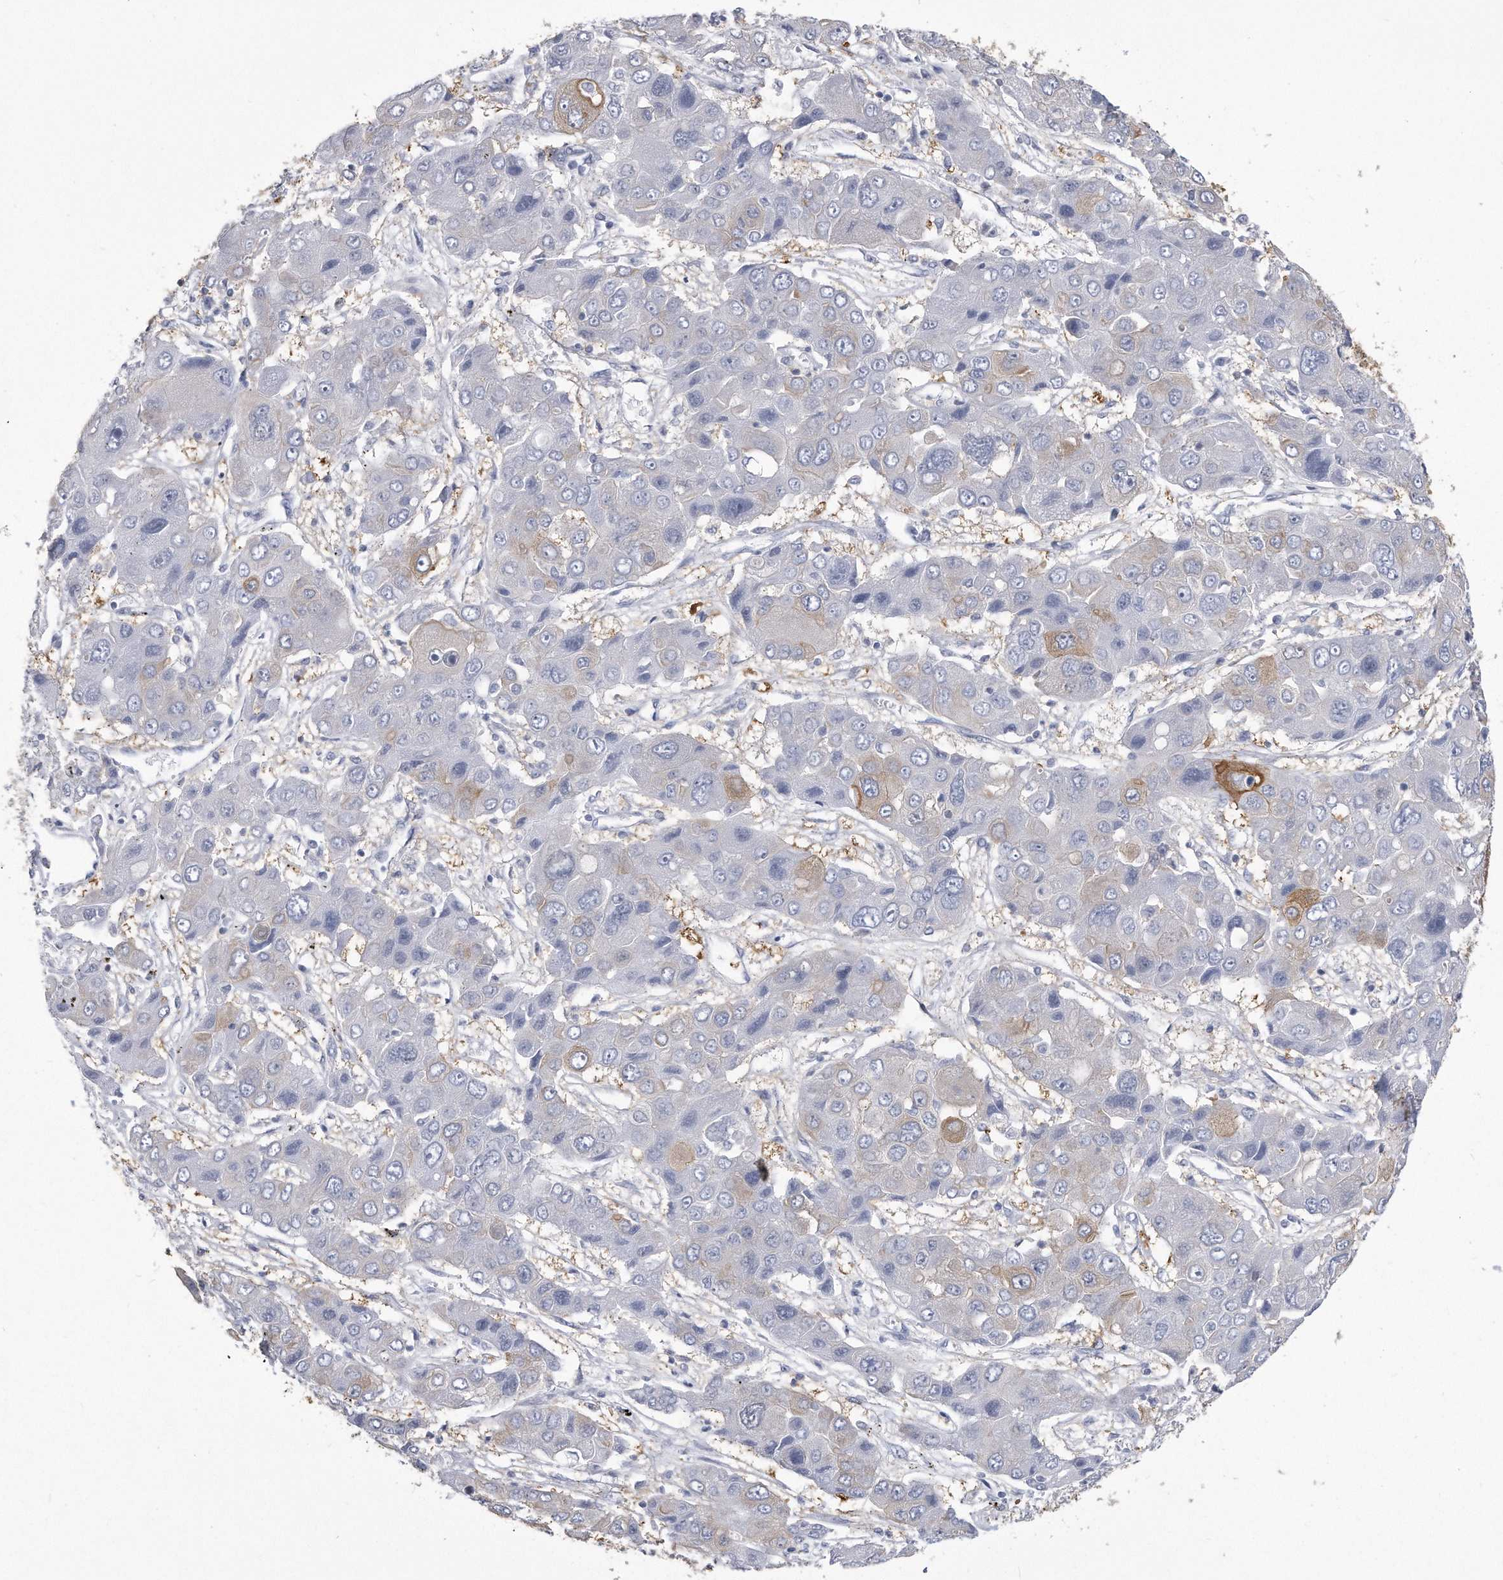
{"staining": {"intensity": "strong", "quantity": "<25%", "location": "cytoplasmic/membranous"}, "tissue": "liver cancer", "cell_type": "Tumor cells", "image_type": "cancer", "snomed": [{"axis": "morphology", "description": "Cholangiocarcinoma"}, {"axis": "topography", "description": "Liver"}], "caption": "DAB (3,3'-diaminobenzidine) immunohistochemical staining of human liver cancer (cholangiocarcinoma) reveals strong cytoplasmic/membranous protein expression in approximately <25% of tumor cells.", "gene": "PYGB", "patient": {"sex": "male", "age": 67}}